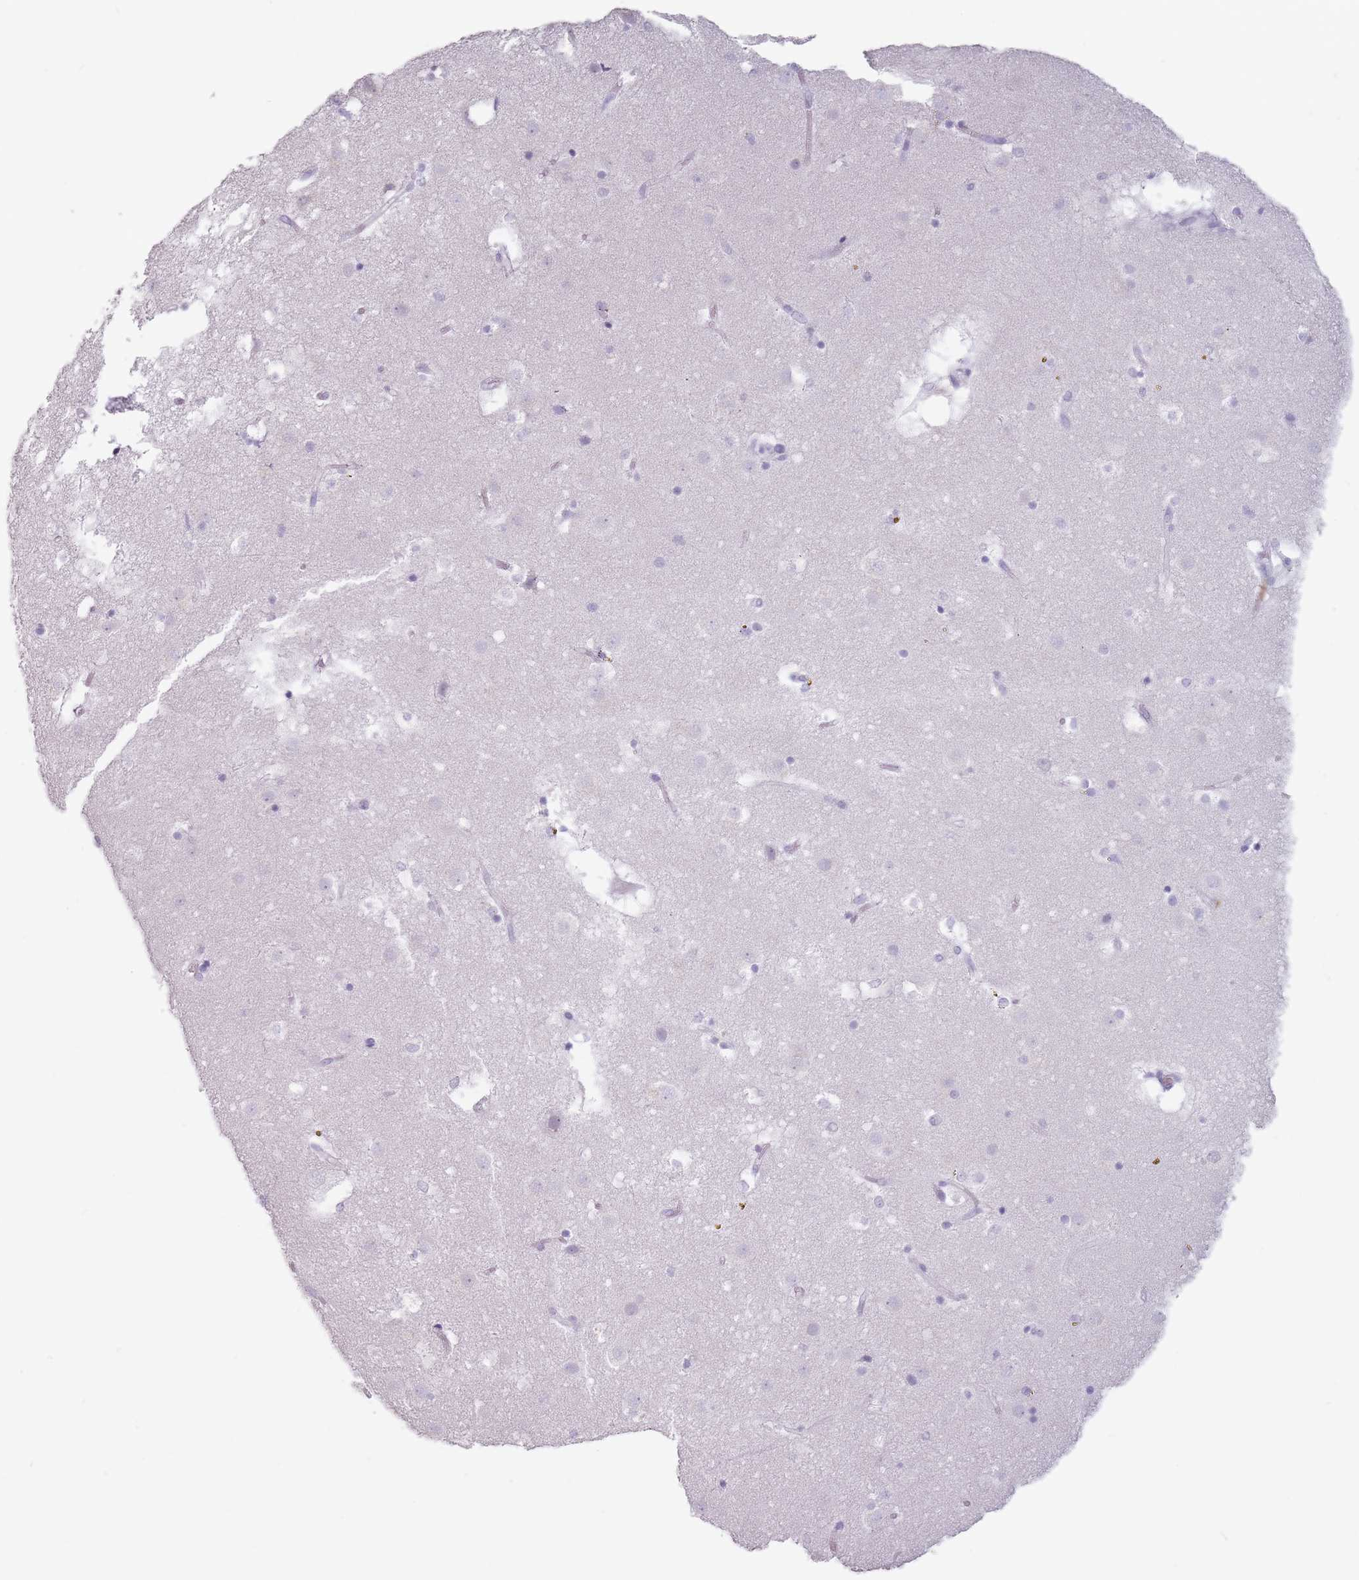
{"staining": {"intensity": "negative", "quantity": "none", "location": "none"}, "tissue": "caudate", "cell_type": "Glial cells", "image_type": "normal", "snomed": [{"axis": "morphology", "description": "Normal tissue, NOS"}, {"axis": "topography", "description": "Lateral ventricle wall"}], "caption": "Unremarkable caudate was stained to show a protein in brown. There is no significant staining in glial cells.", "gene": "ZNF584", "patient": {"sex": "male", "age": 70}}